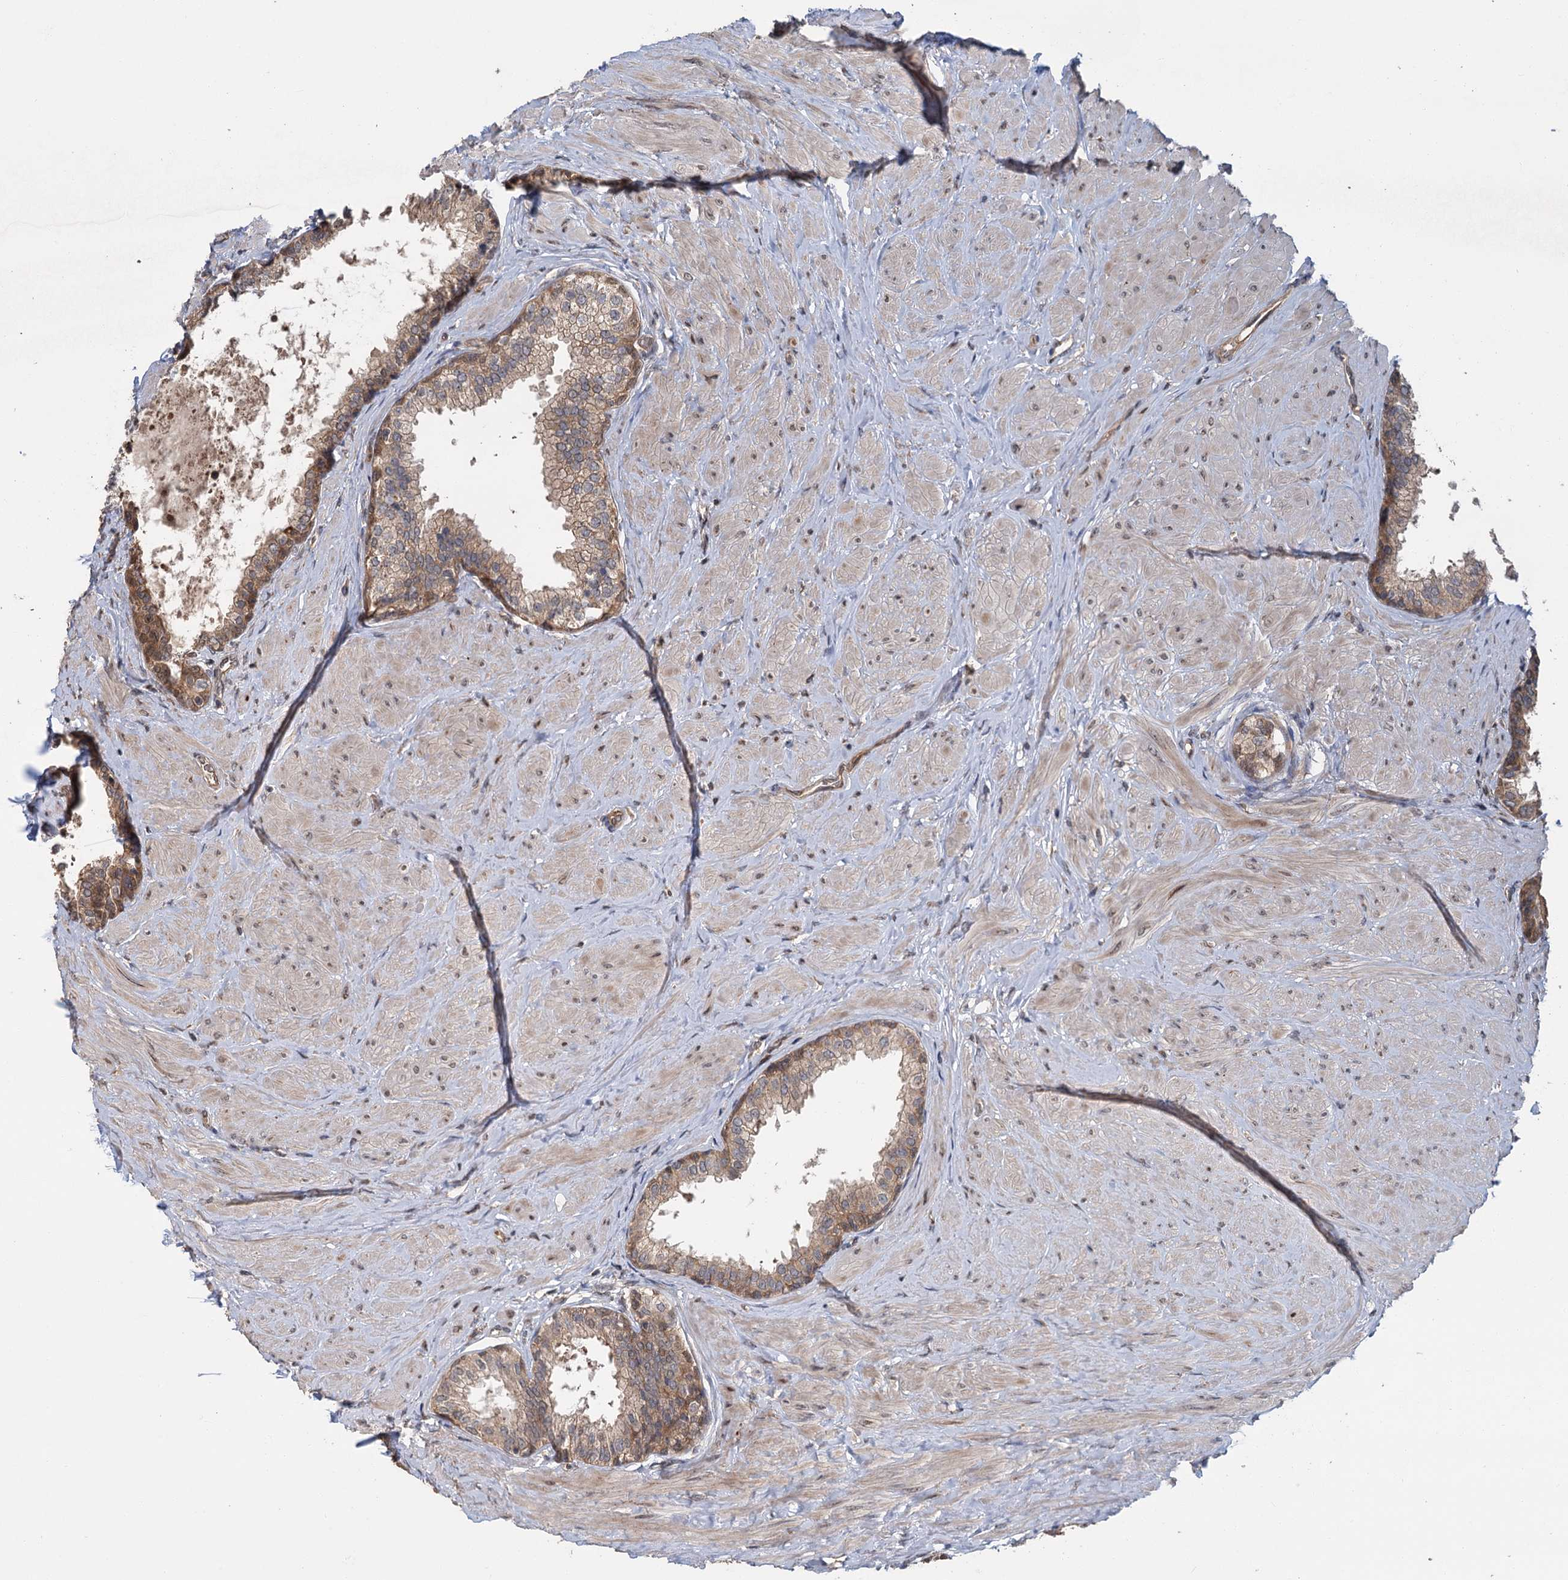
{"staining": {"intensity": "moderate", "quantity": ">75%", "location": "cytoplasmic/membranous,nuclear"}, "tissue": "prostate", "cell_type": "Glandular cells", "image_type": "normal", "snomed": [{"axis": "morphology", "description": "Normal tissue, NOS"}, {"axis": "topography", "description": "Prostate"}], "caption": "A histopathology image showing moderate cytoplasmic/membranous,nuclear staining in approximately >75% of glandular cells in normal prostate, as visualized by brown immunohistochemical staining.", "gene": "KANSL2", "patient": {"sex": "male", "age": 48}}